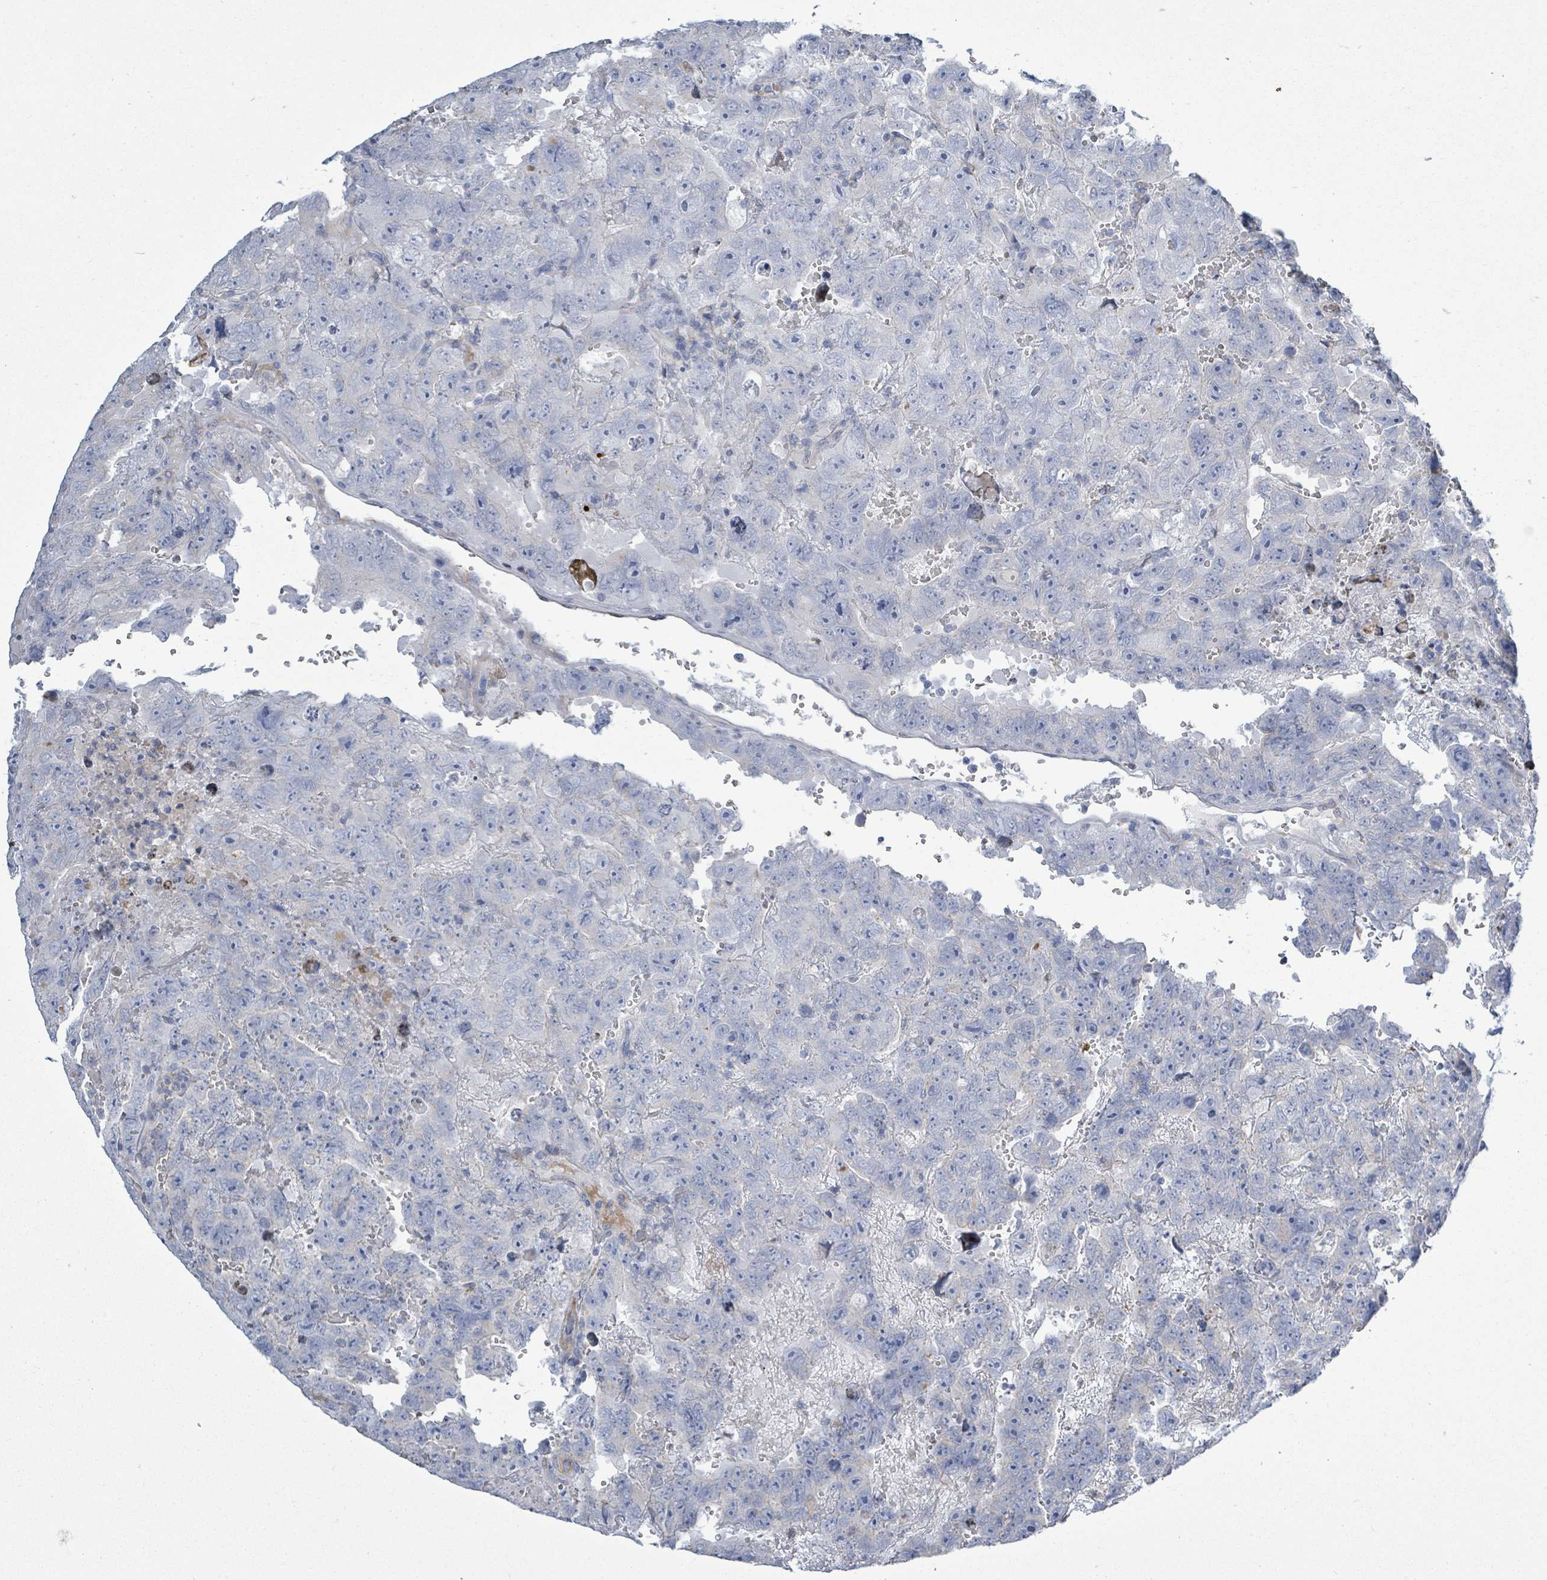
{"staining": {"intensity": "negative", "quantity": "none", "location": "none"}, "tissue": "testis cancer", "cell_type": "Tumor cells", "image_type": "cancer", "snomed": [{"axis": "morphology", "description": "Carcinoma, Embryonal, NOS"}, {"axis": "topography", "description": "Testis"}], "caption": "IHC micrograph of testis cancer (embryonal carcinoma) stained for a protein (brown), which demonstrates no staining in tumor cells.", "gene": "SIRPB1", "patient": {"sex": "male", "age": 45}}